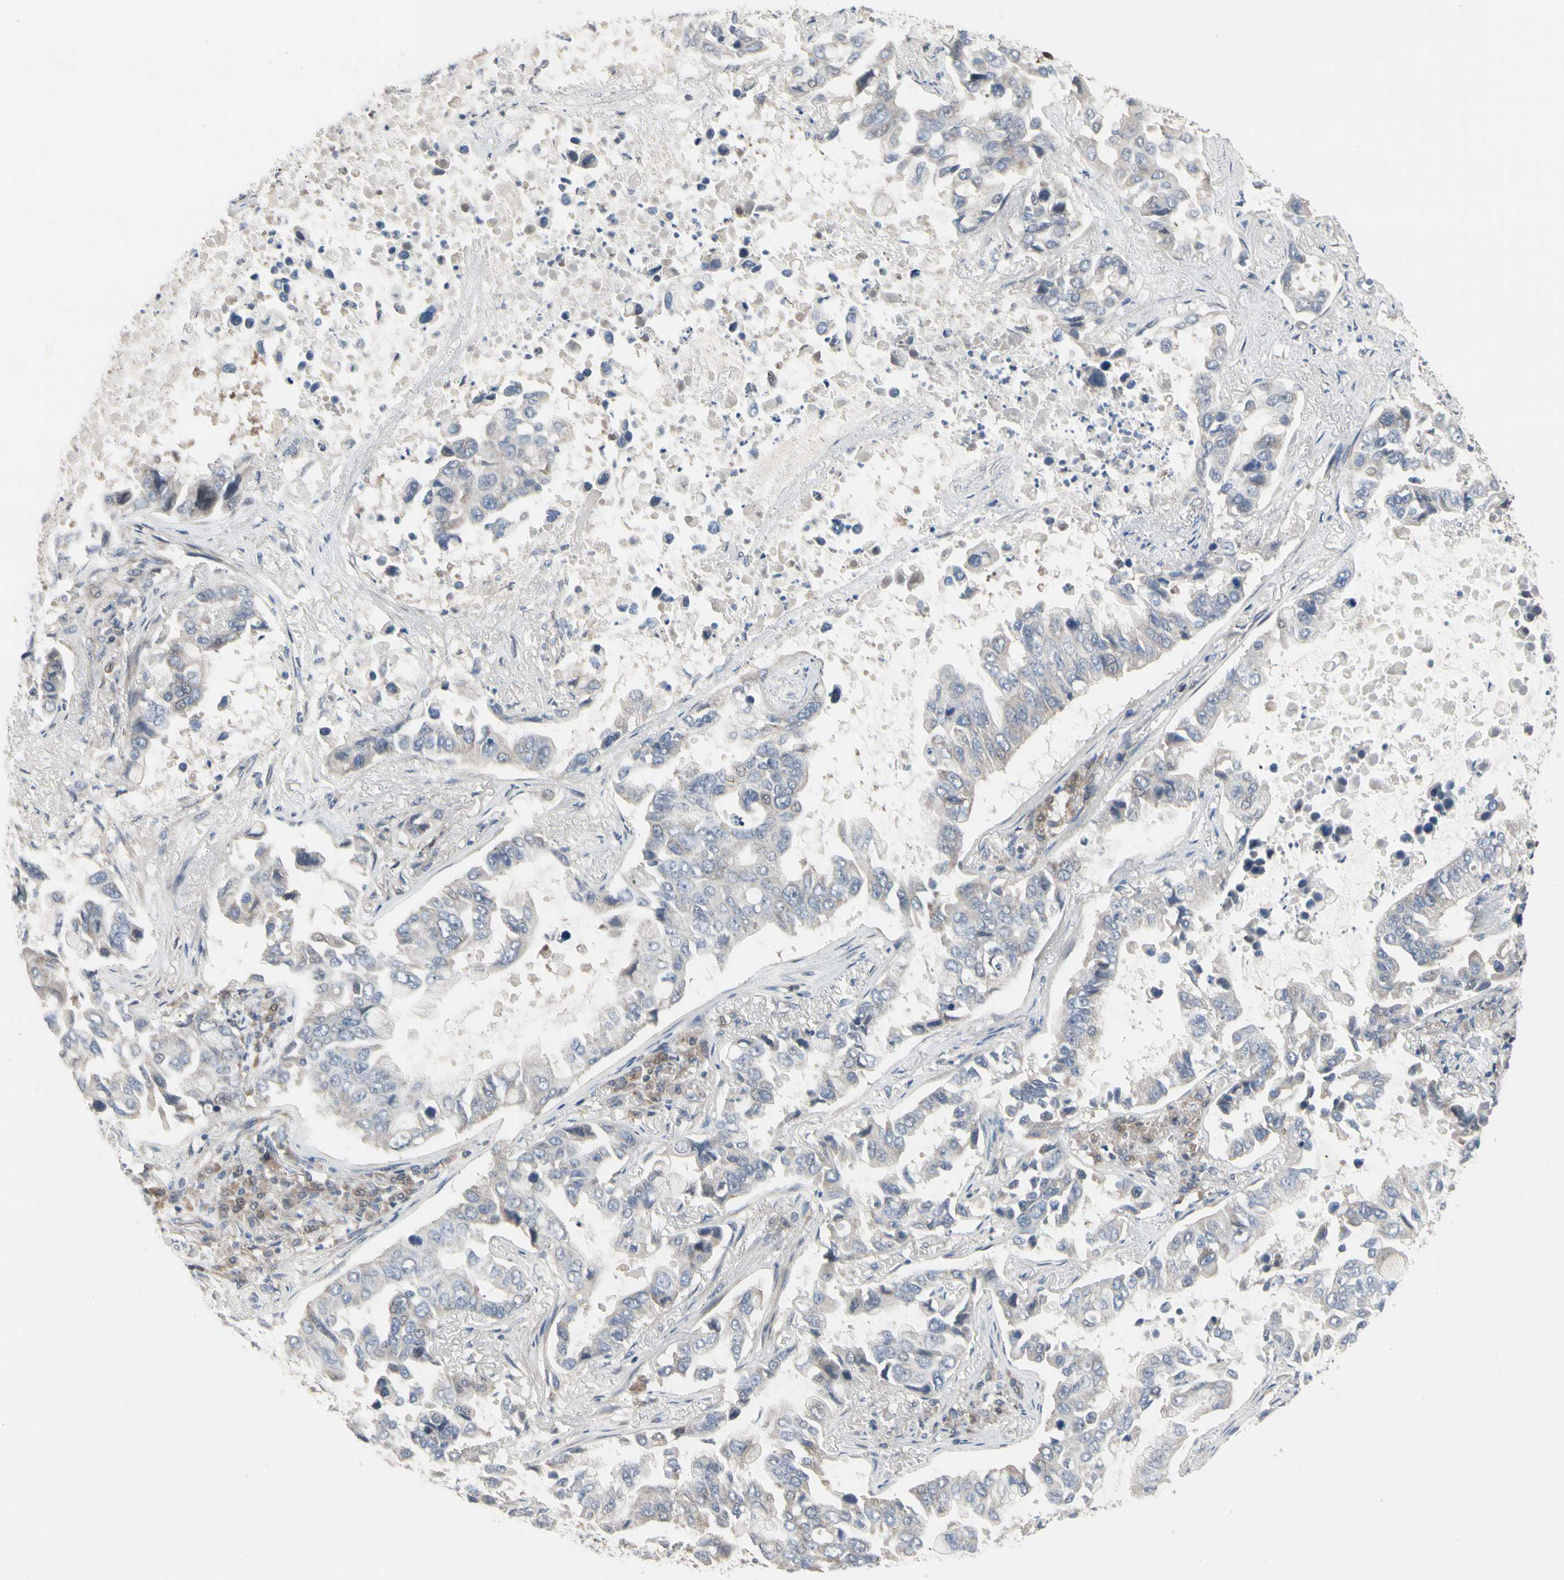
{"staining": {"intensity": "weak", "quantity": "25%-75%", "location": "cytoplasmic/membranous"}, "tissue": "lung cancer", "cell_type": "Tumor cells", "image_type": "cancer", "snomed": [{"axis": "morphology", "description": "Adenocarcinoma, NOS"}, {"axis": "topography", "description": "Lung"}], "caption": "Lung cancer (adenocarcinoma) stained for a protein (brown) exhibits weak cytoplasmic/membranous positive expression in approximately 25%-75% of tumor cells.", "gene": "CDK5", "patient": {"sex": "male", "age": 64}}